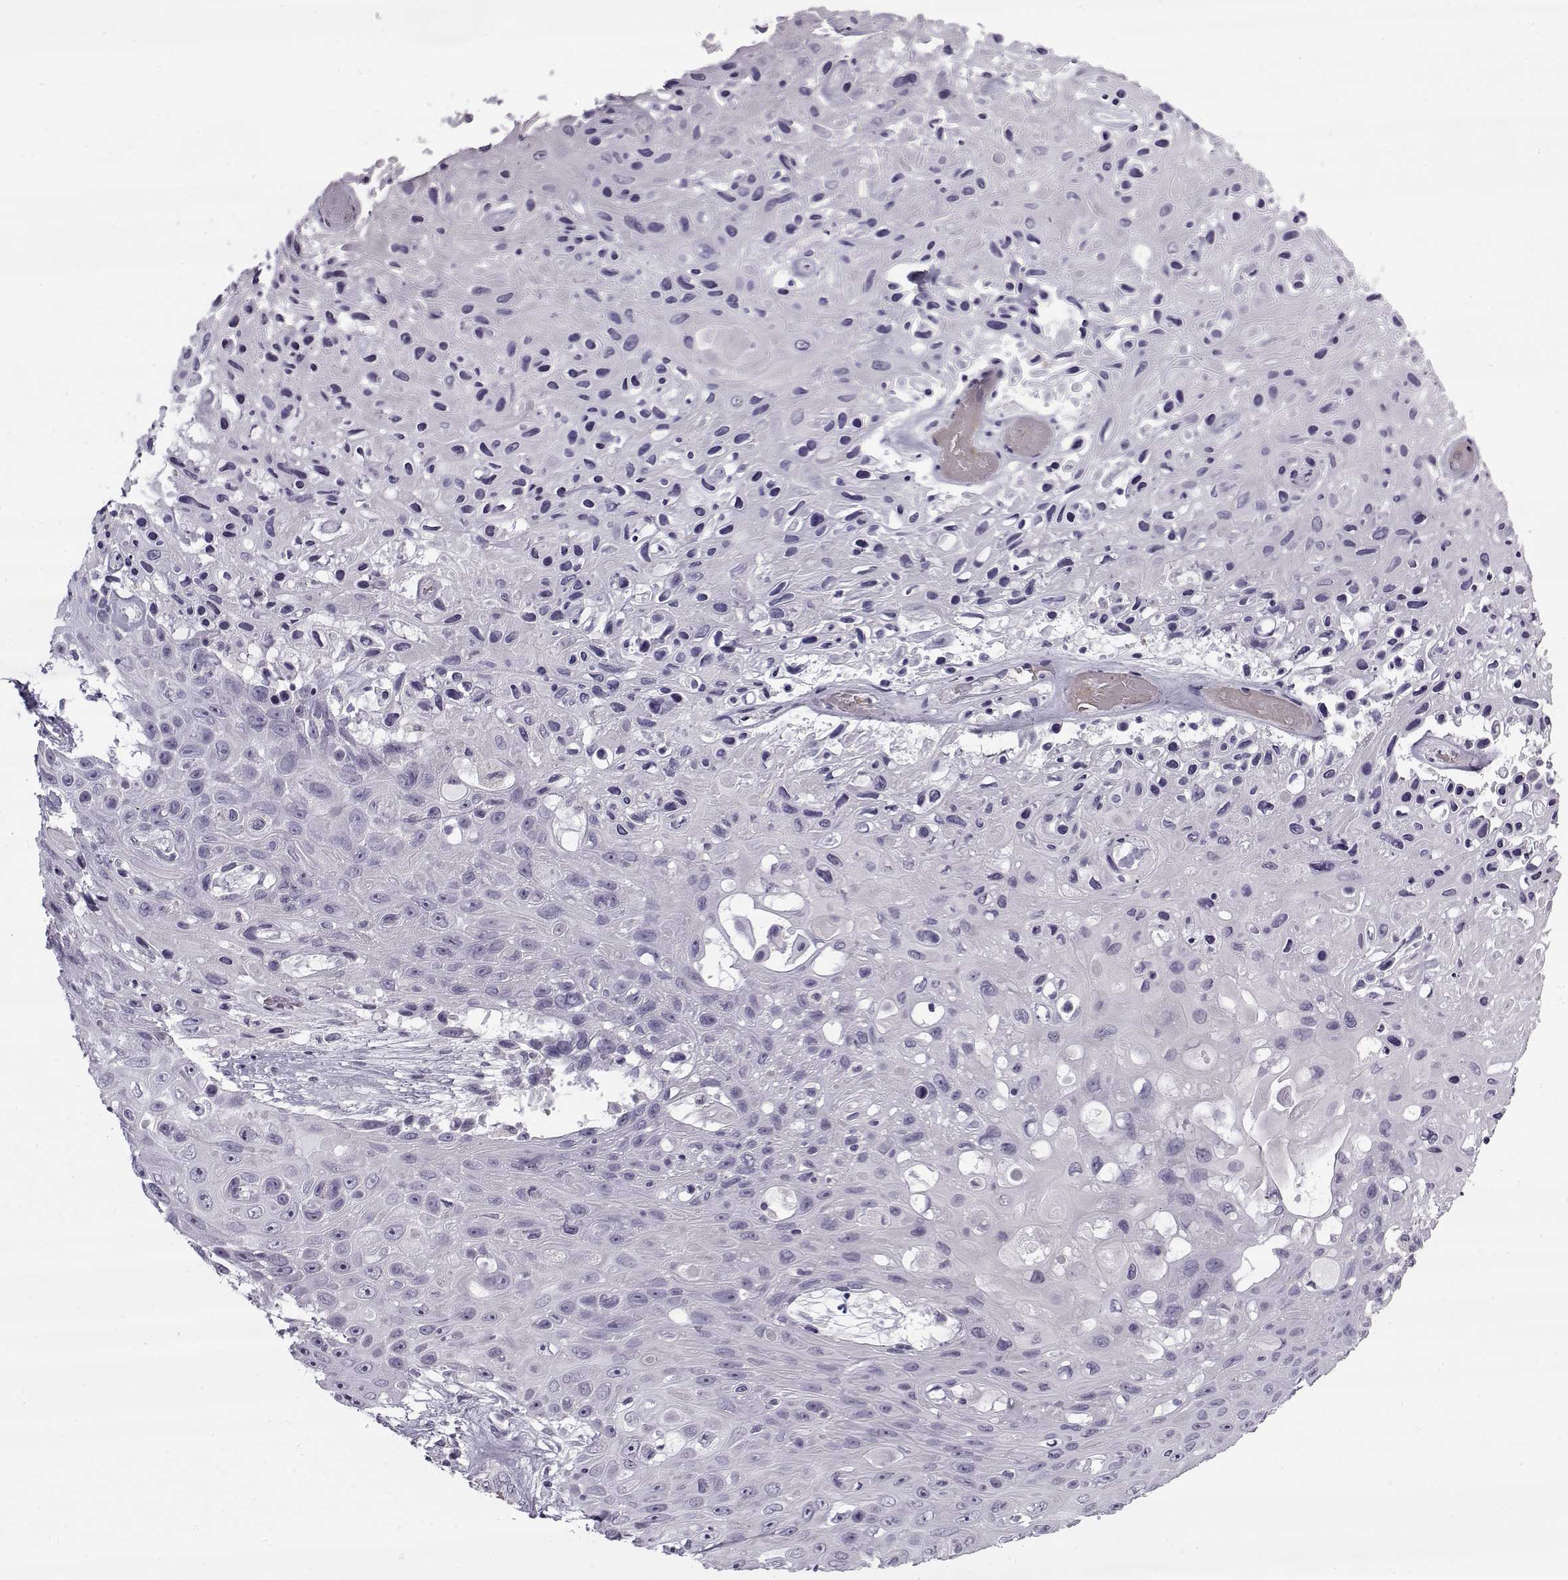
{"staining": {"intensity": "negative", "quantity": "none", "location": "none"}, "tissue": "skin cancer", "cell_type": "Tumor cells", "image_type": "cancer", "snomed": [{"axis": "morphology", "description": "Squamous cell carcinoma, NOS"}, {"axis": "topography", "description": "Skin"}], "caption": "Tumor cells are negative for protein expression in human skin squamous cell carcinoma. (Immunohistochemistry (ihc), brightfield microscopy, high magnification).", "gene": "SNCA", "patient": {"sex": "male", "age": 82}}